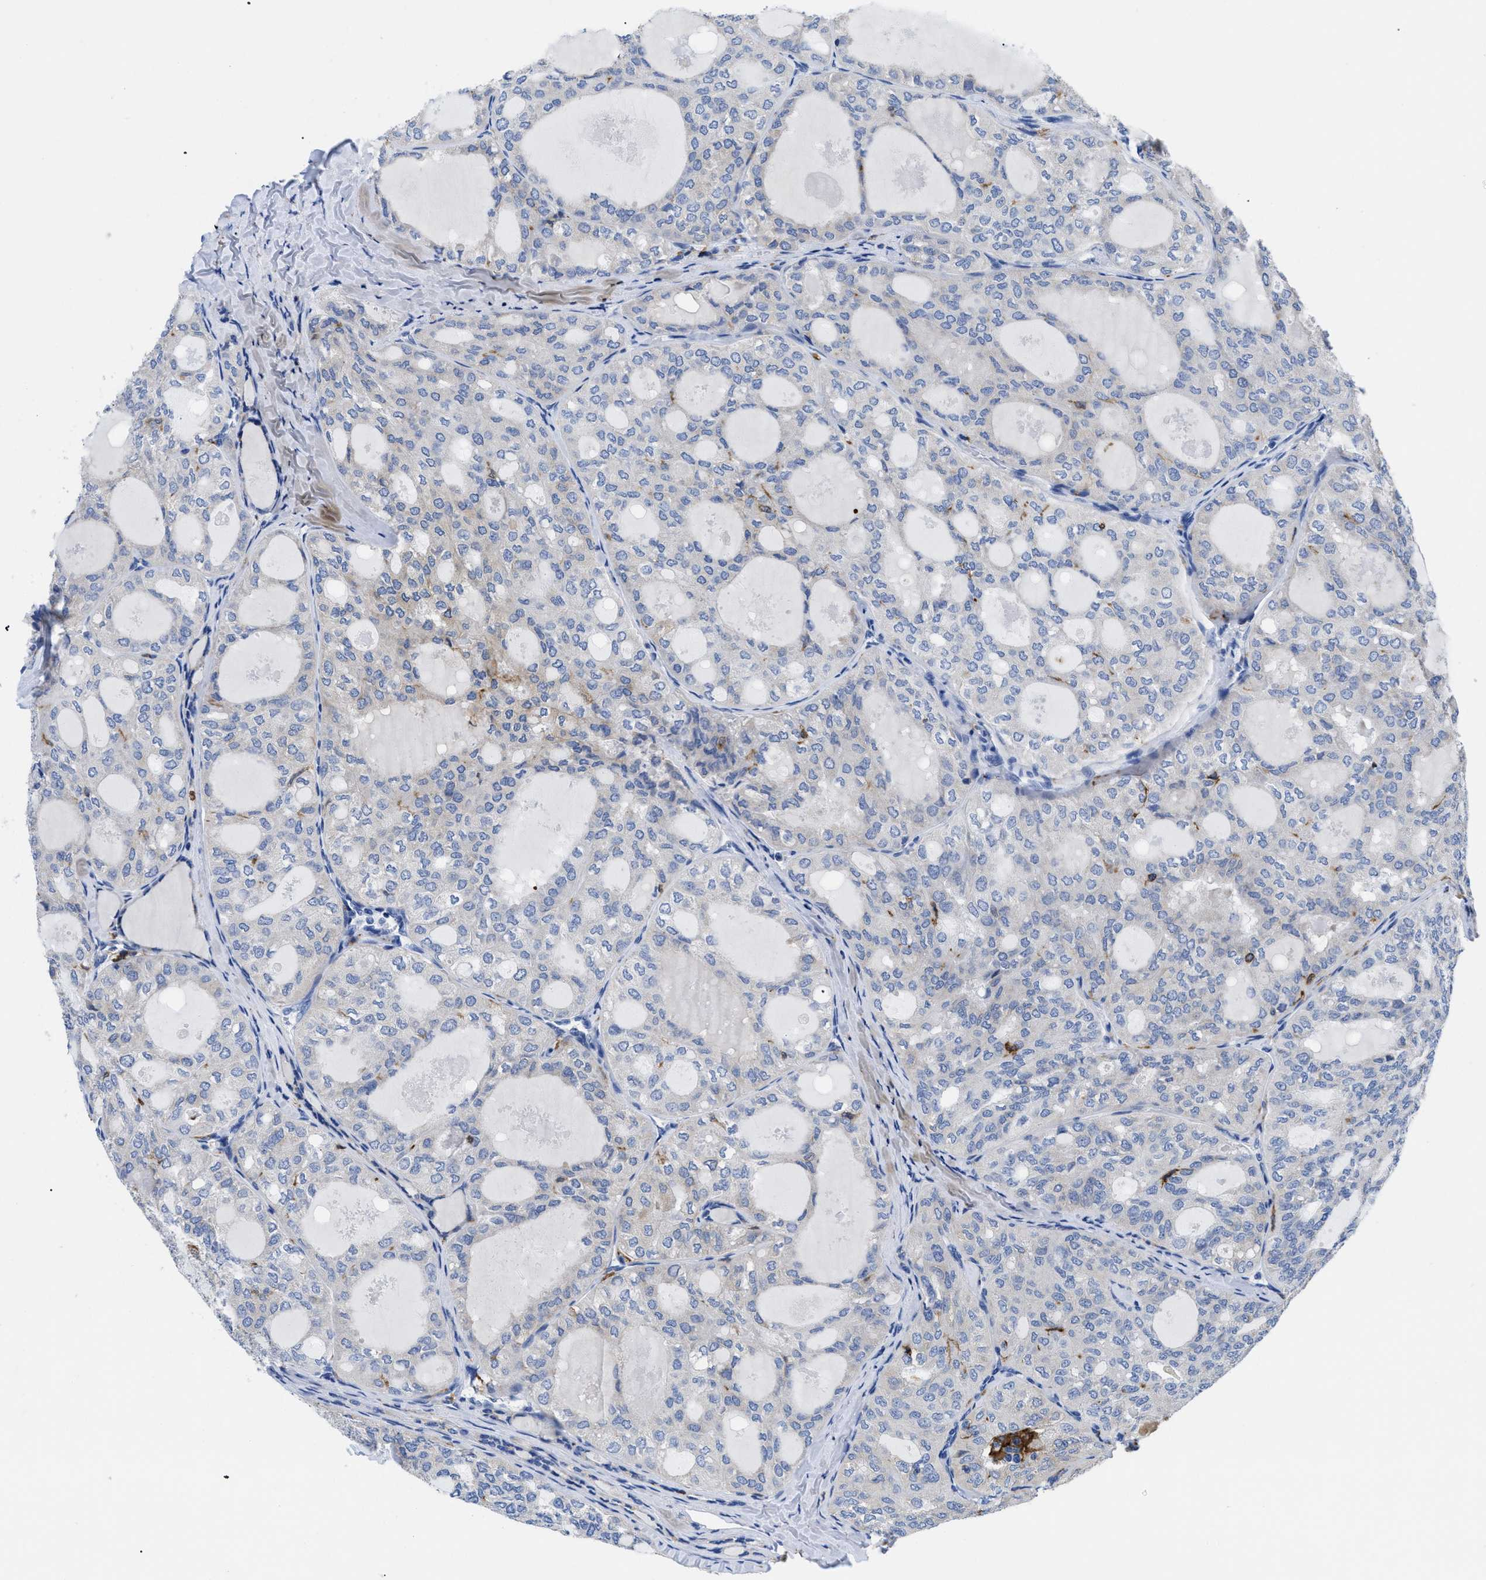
{"staining": {"intensity": "negative", "quantity": "none", "location": "none"}, "tissue": "thyroid cancer", "cell_type": "Tumor cells", "image_type": "cancer", "snomed": [{"axis": "morphology", "description": "Follicular adenoma carcinoma, NOS"}, {"axis": "topography", "description": "Thyroid gland"}], "caption": "The immunohistochemistry image has no significant staining in tumor cells of thyroid cancer tissue.", "gene": "HLA-DPA1", "patient": {"sex": "male", "age": 75}}